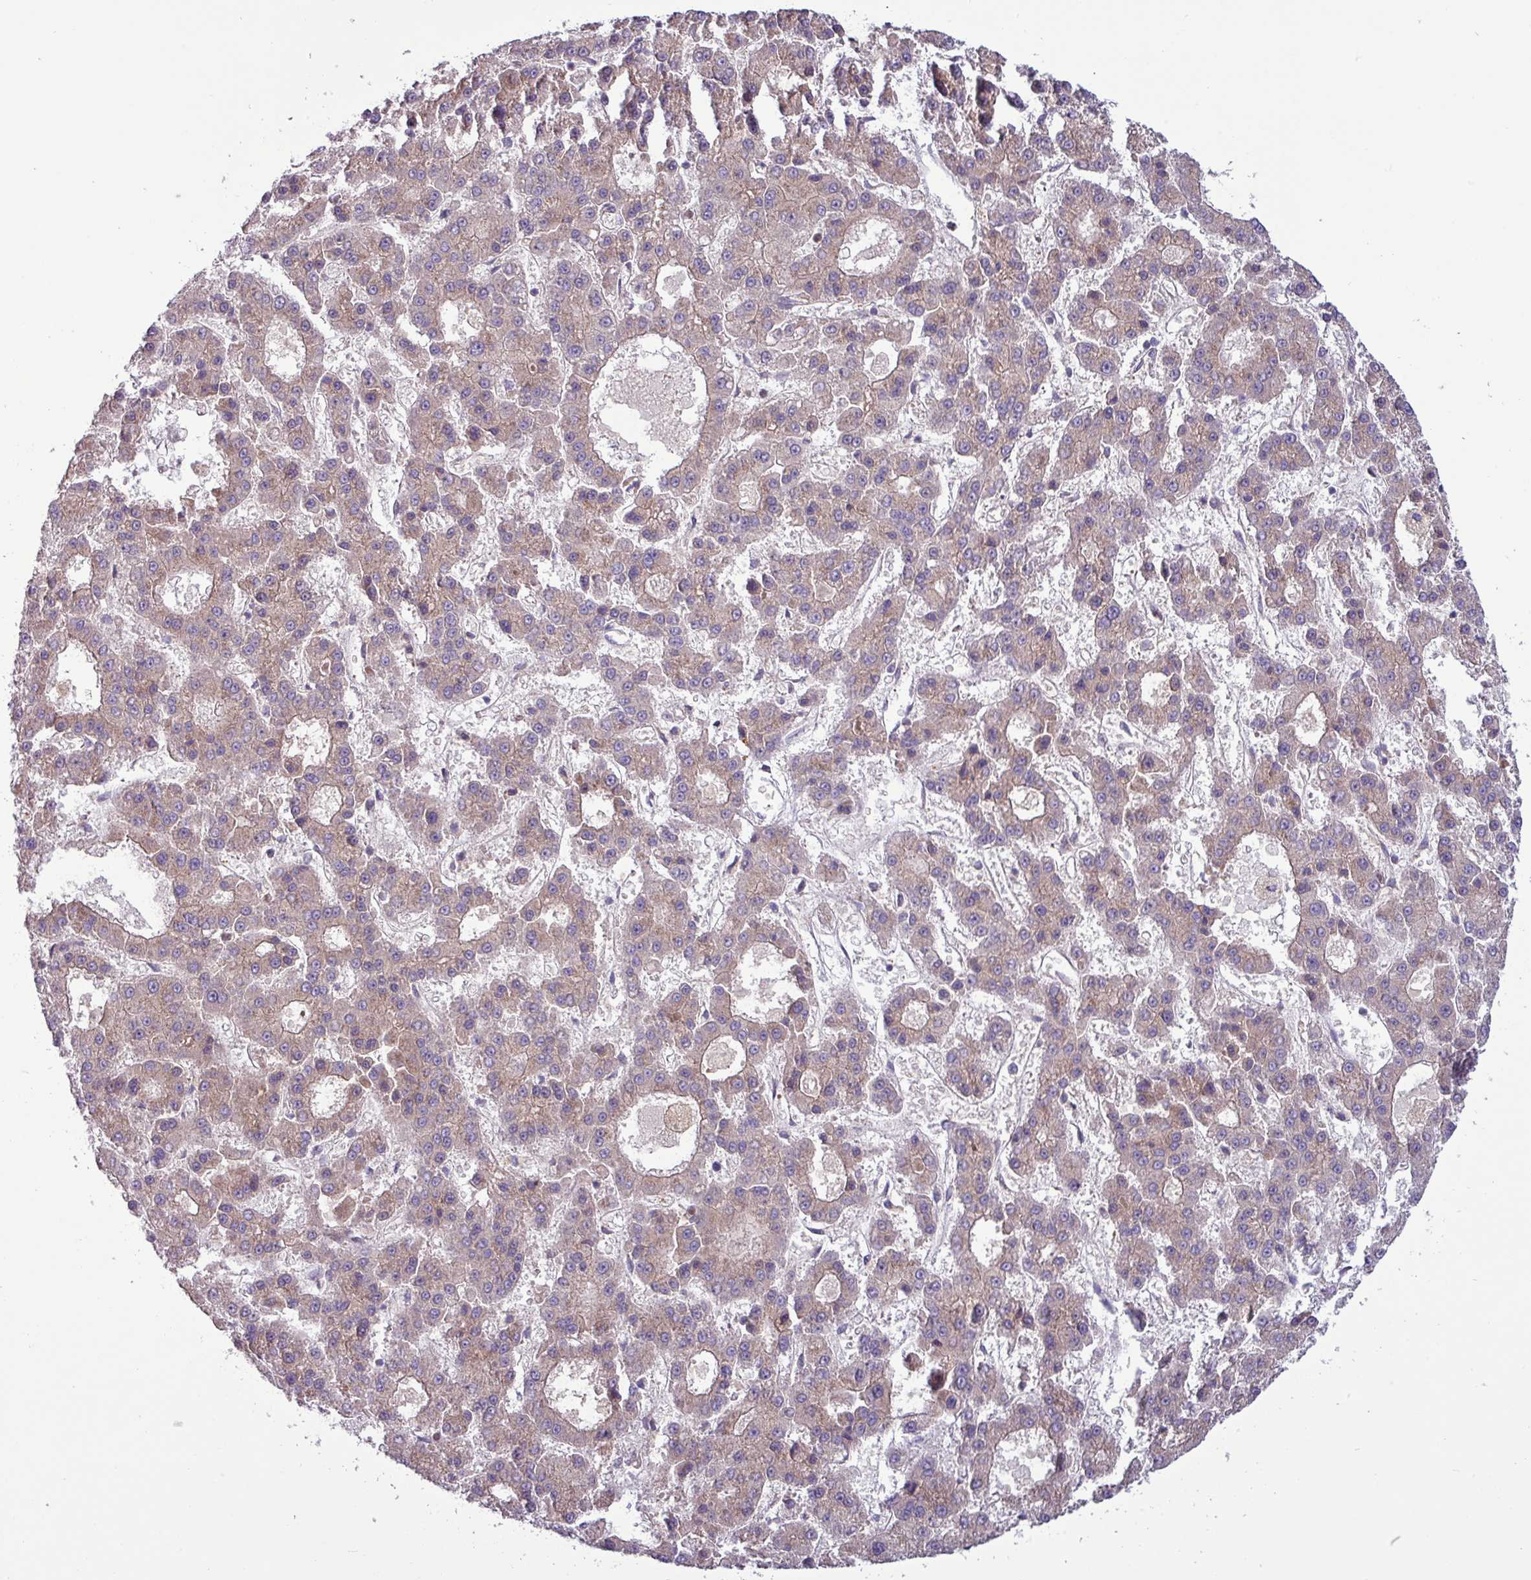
{"staining": {"intensity": "weak", "quantity": "25%-75%", "location": "cytoplasmic/membranous"}, "tissue": "liver cancer", "cell_type": "Tumor cells", "image_type": "cancer", "snomed": [{"axis": "morphology", "description": "Carcinoma, Hepatocellular, NOS"}, {"axis": "topography", "description": "Liver"}], "caption": "Liver cancer (hepatocellular carcinoma) tissue demonstrates weak cytoplasmic/membranous staining in approximately 25%-75% of tumor cells, visualized by immunohistochemistry.", "gene": "RAB19", "patient": {"sex": "male", "age": 70}}